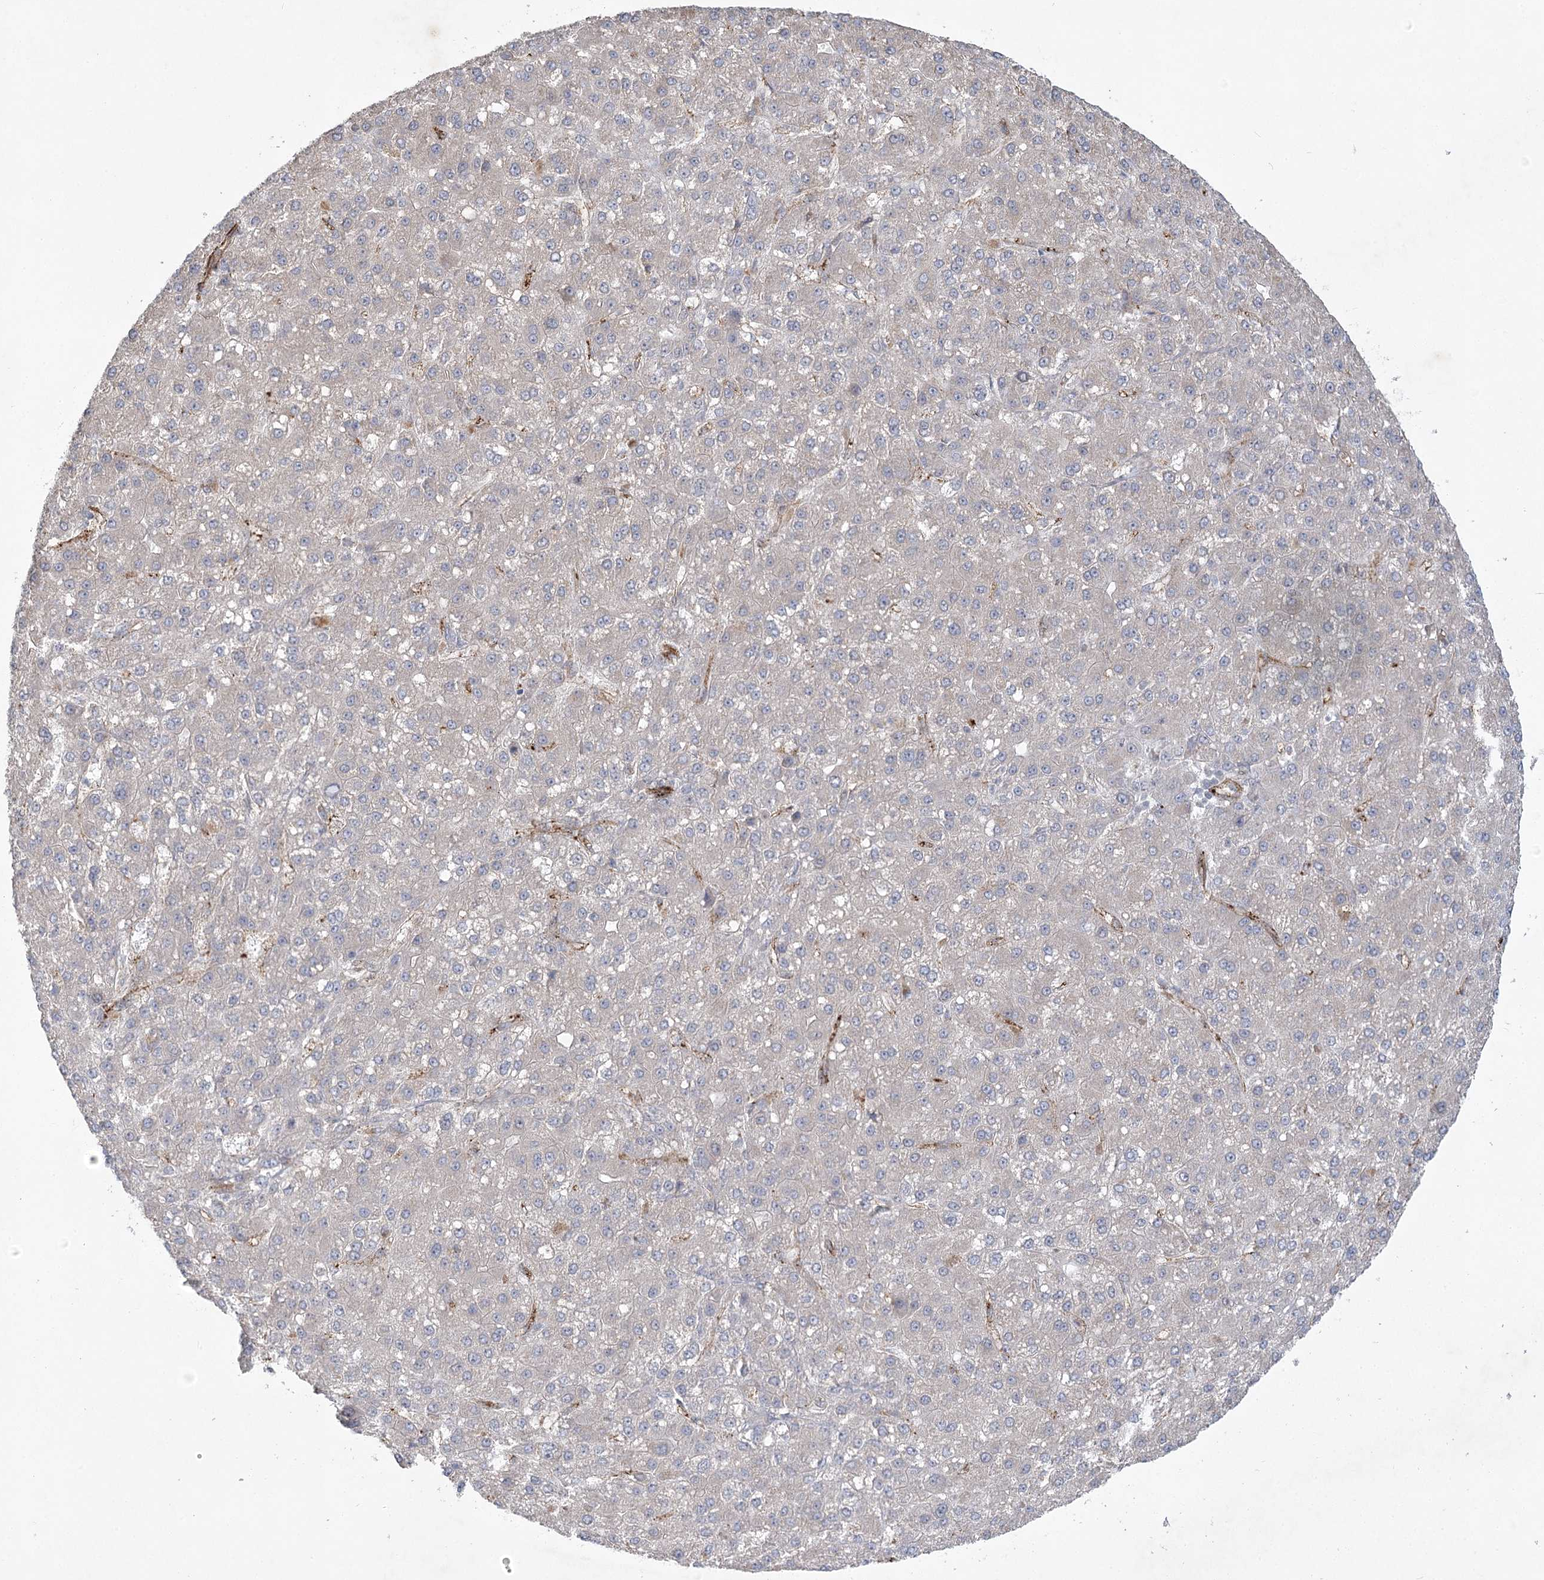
{"staining": {"intensity": "negative", "quantity": "none", "location": "none"}, "tissue": "liver cancer", "cell_type": "Tumor cells", "image_type": "cancer", "snomed": [{"axis": "morphology", "description": "Carcinoma, Hepatocellular, NOS"}, {"axis": "topography", "description": "Liver"}], "caption": "This is a micrograph of IHC staining of liver hepatocellular carcinoma, which shows no staining in tumor cells.", "gene": "AMTN", "patient": {"sex": "male", "age": 67}}